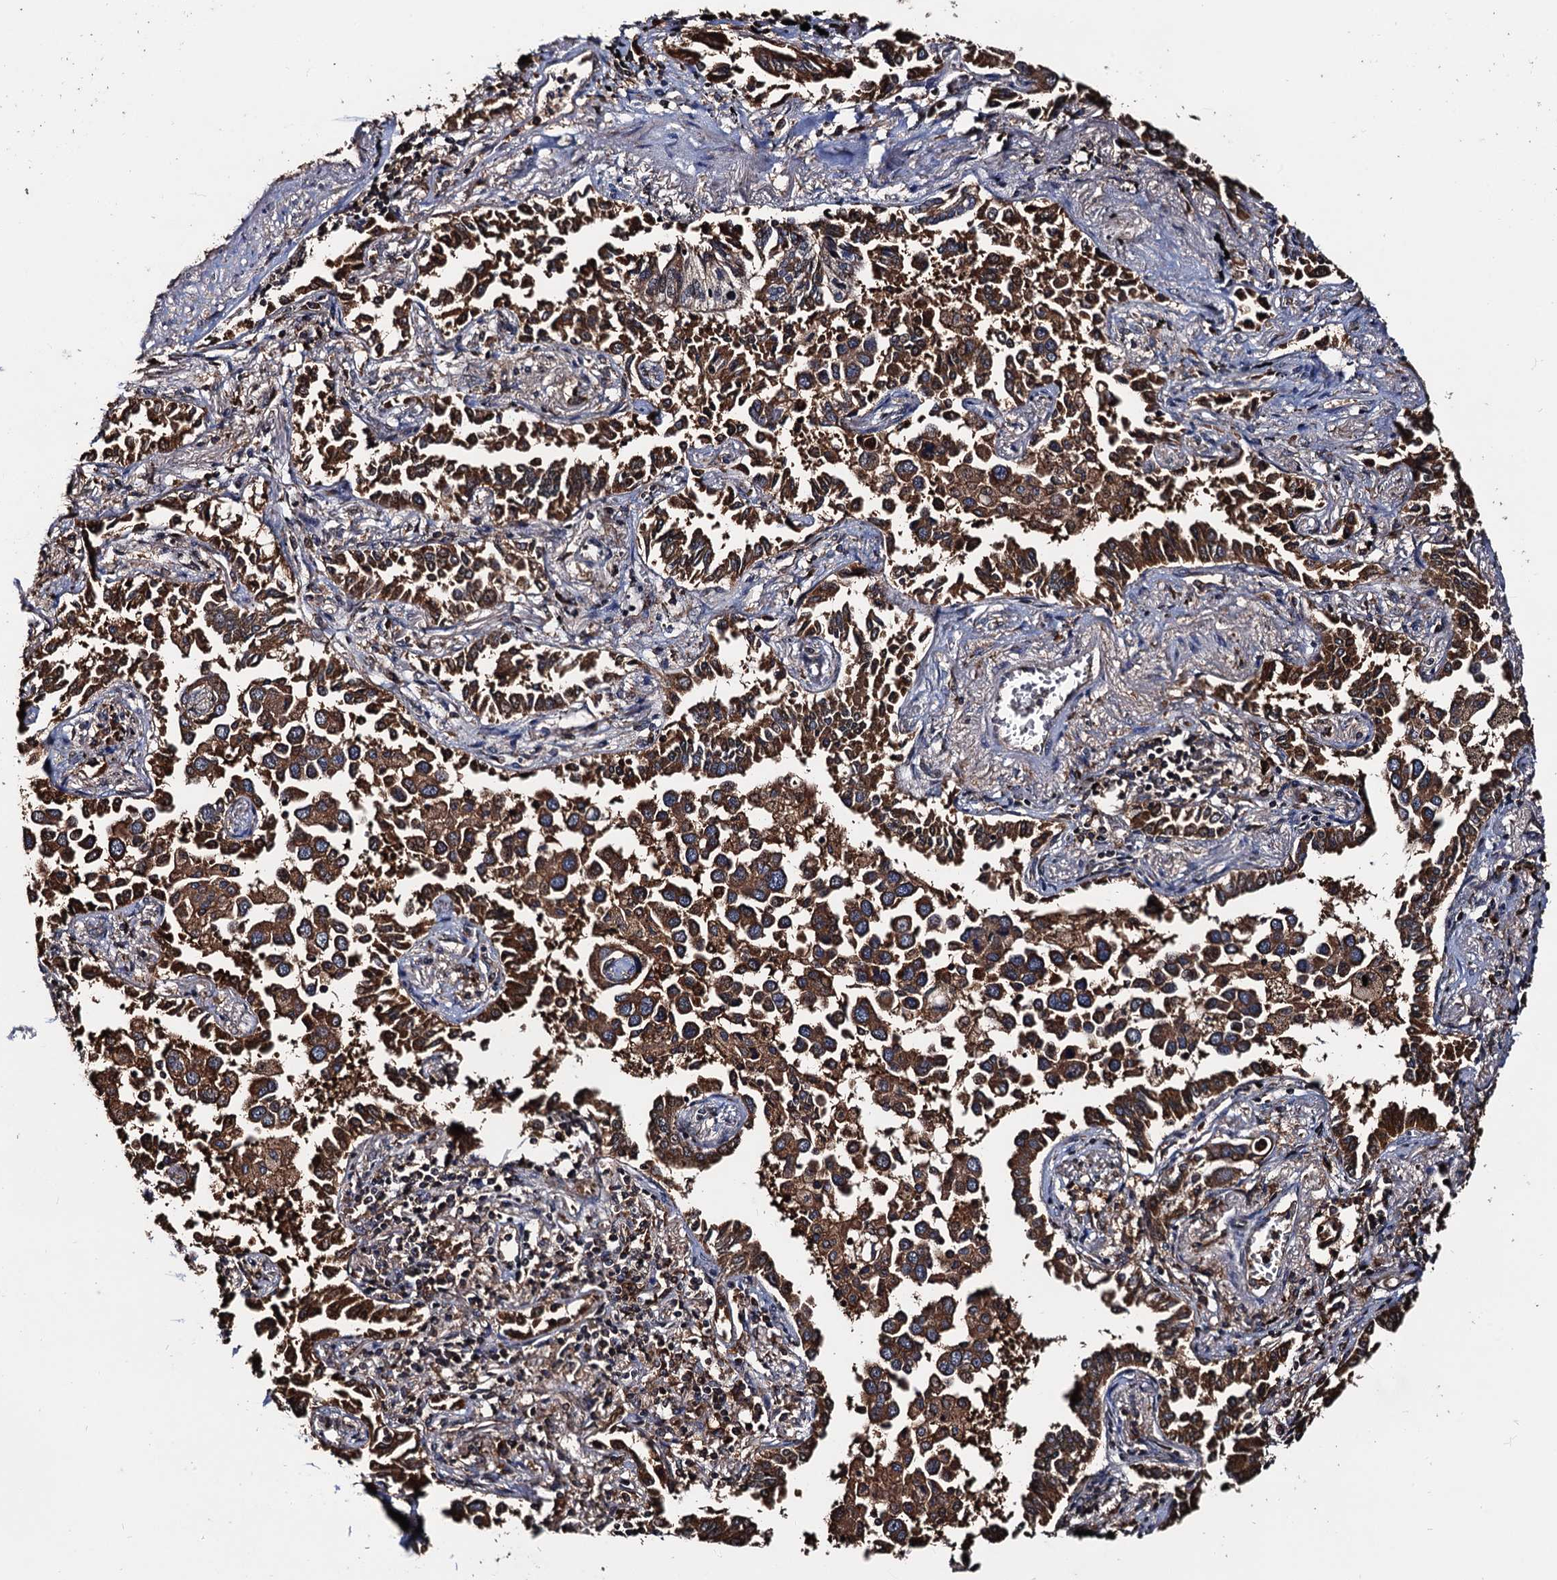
{"staining": {"intensity": "strong", "quantity": ">75%", "location": "cytoplasmic/membranous"}, "tissue": "lung cancer", "cell_type": "Tumor cells", "image_type": "cancer", "snomed": [{"axis": "morphology", "description": "Adenocarcinoma, NOS"}, {"axis": "topography", "description": "Lung"}], "caption": "Immunohistochemical staining of lung adenocarcinoma demonstrates high levels of strong cytoplasmic/membranous protein positivity in approximately >75% of tumor cells.", "gene": "RGS11", "patient": {"sex": "male", "age": 67}}